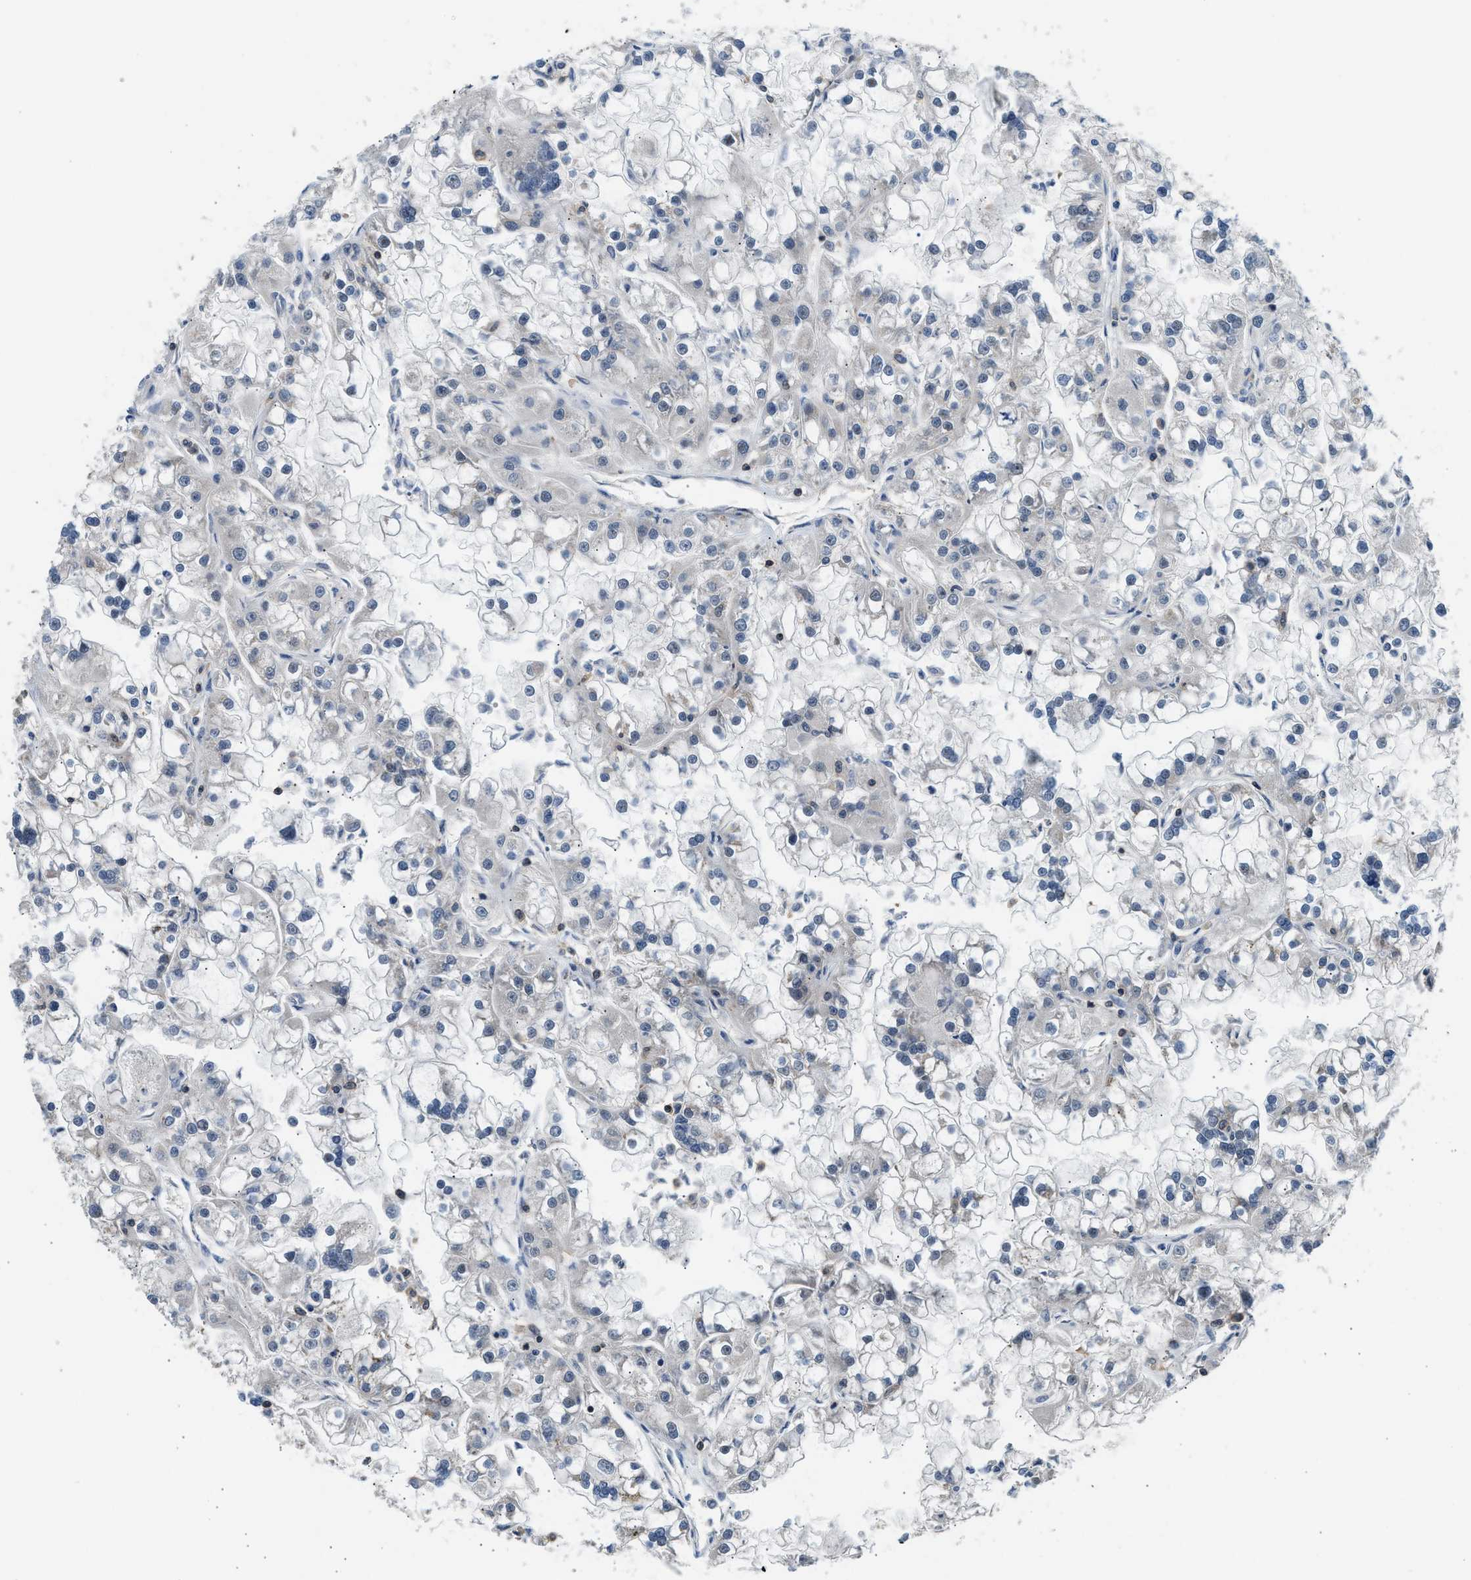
{"staining": {"intensity": "negative", "quantity": "none", "location": "none"}, "tissue": "renal cancer", "cell_type": "Tumor cells", "image_type": "cancer", "snomed": [{"axis": "morphology", "description": "Adenocarcinoma, NOS"}, {"axis": "topography", "description": "Kidney"}], "caption": "IHC histopathology image of neoplastic tissue: human renal adenocarcinoma stained with DAB (3,3'-diaminobenzidine) shows no significant protein expression in tumor cells.", "gene": "MTMR1", "patient": {"sex": "female", "age": 52}}